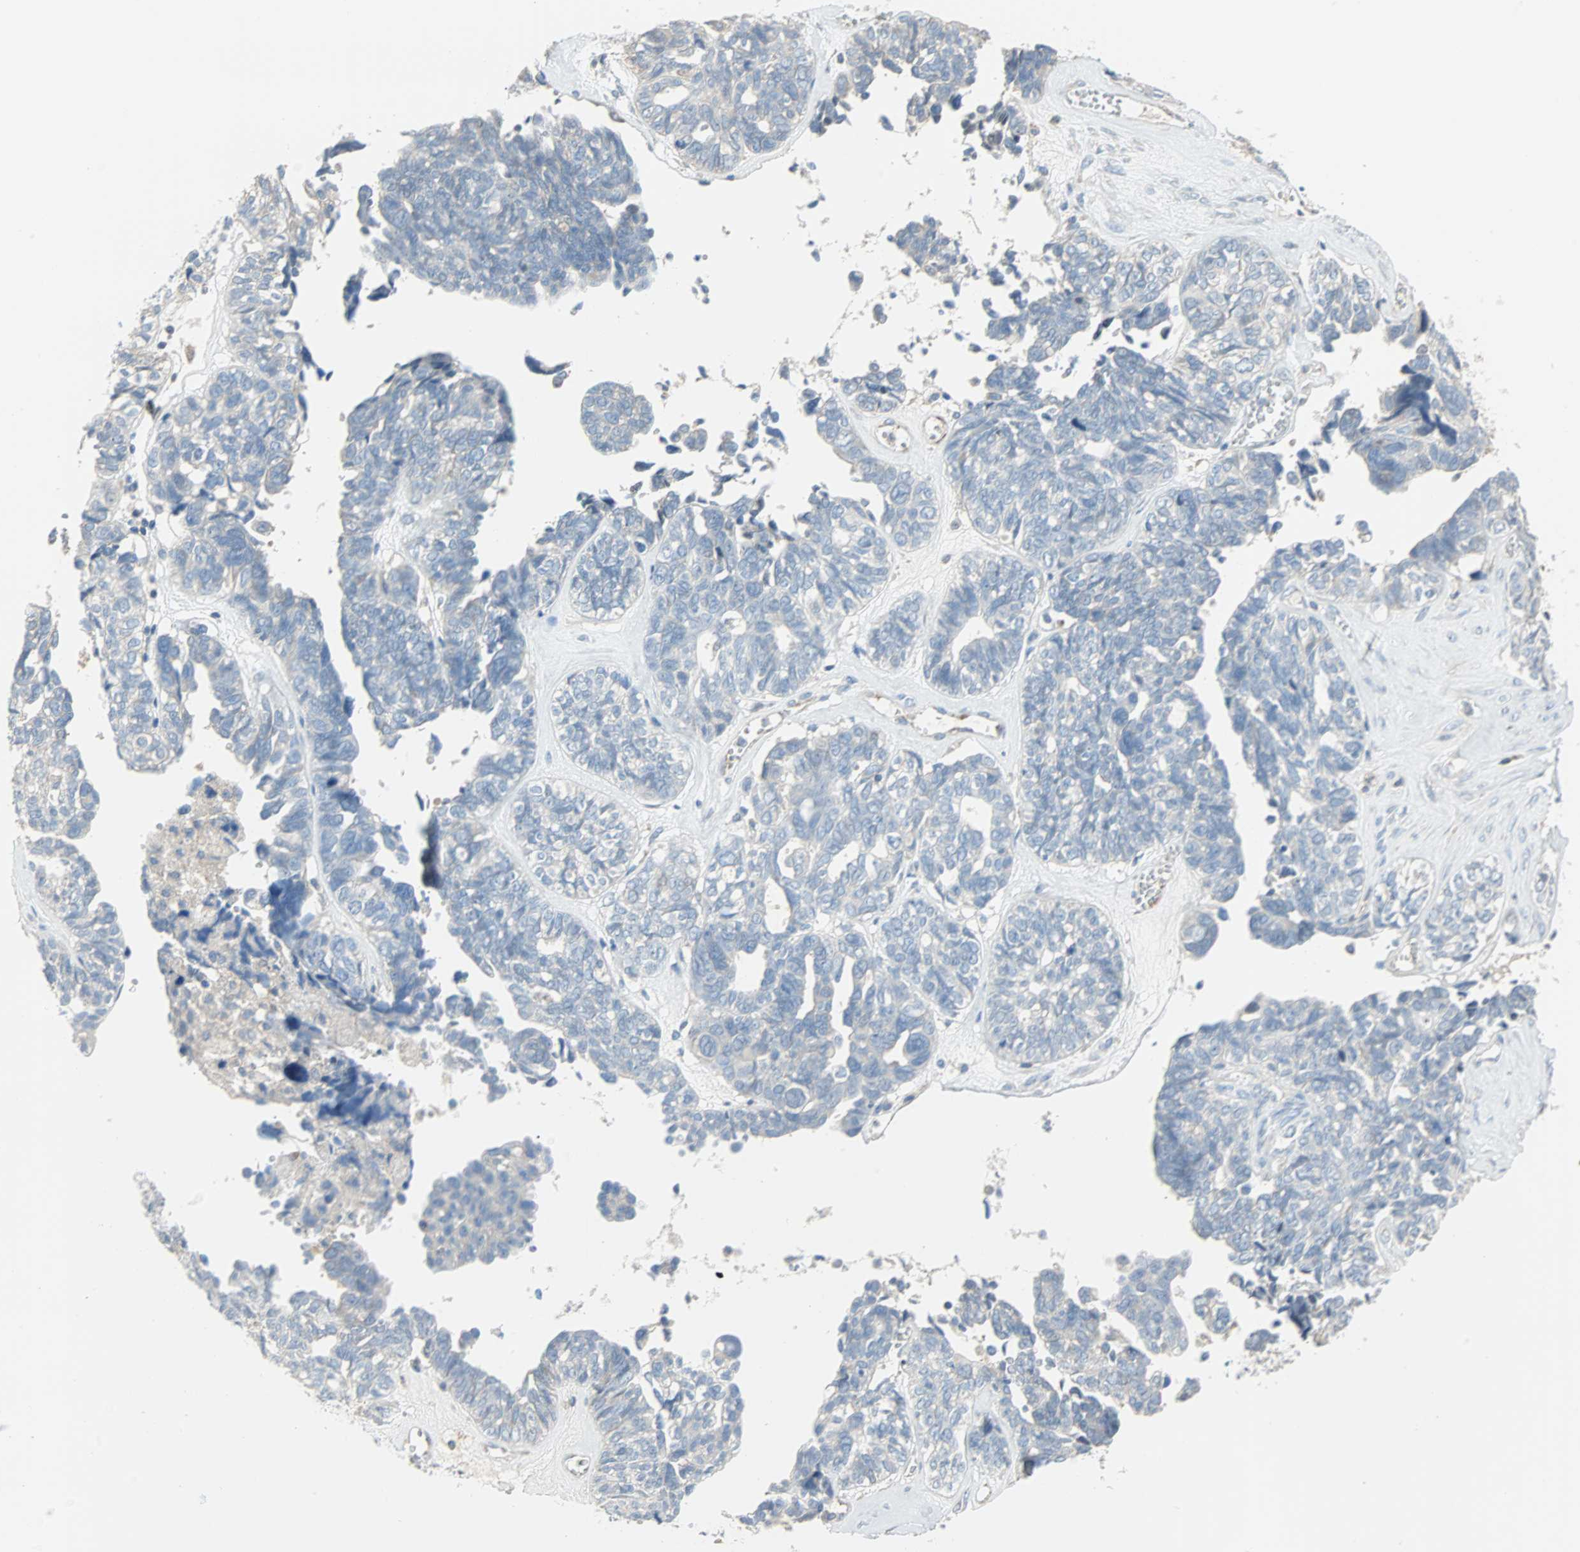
{"staining": {"intensity": "negative", "quantity": "none", "location": "none"}, "tissue": "ovarian cancer", "cell_type": "Tumor cells", "image_type": "cancer", "snomed": [{"axis": "morphology", "description": "Cystadenocarcinoma, serous, NOS"}, {"axis": "topography", "description": "Ovary"}], "caption": "Immunohistochemical staining of human ovarian cancer (serous cystadenocarcinoma) demonstrates no significant expression in tumor cells. (DAB immunohistochemistry (IHC) visualized using brightfield microscopy, high magnification).", "gene": "ACVRL1", "patient": {"sex": "female", "age": 79}}